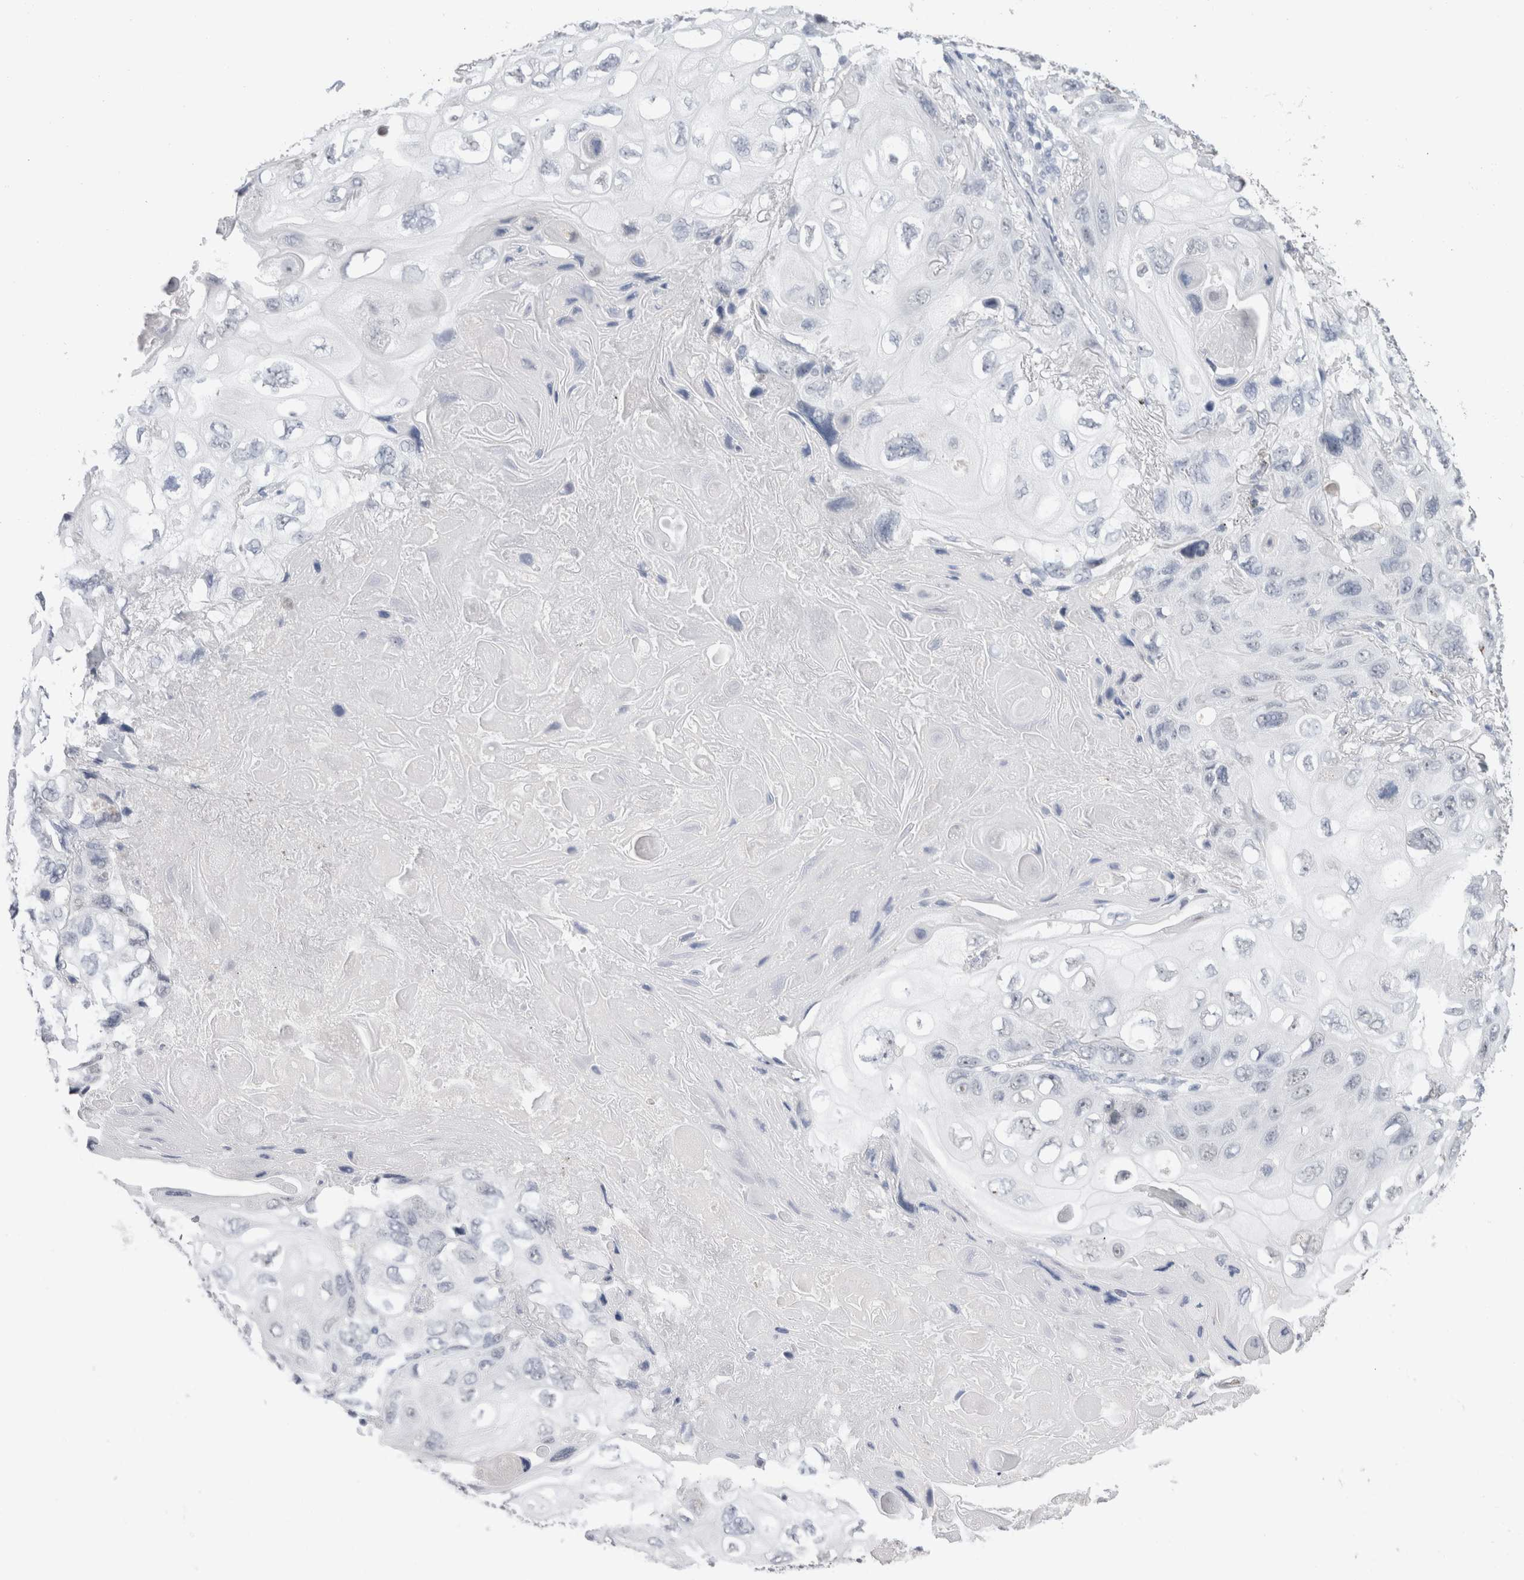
{"staining": {"intensity": "negative", "quantity": "none", "location": "none"}, "tissue": "lung cancer", "cell_type": "Tumor cells", "image_type": "cancer", "snomed": [{"axis": "morphology", "description": "Squamous cell carcinoma, NOS"}, {"axis": "topography", "description": "Lung"}], "caption": "Tumor cells are negative for protein expression in human lung squamous cell carcinoma.", "gene": "CADM3", "patient": {"sex": "female", "age": 73}}